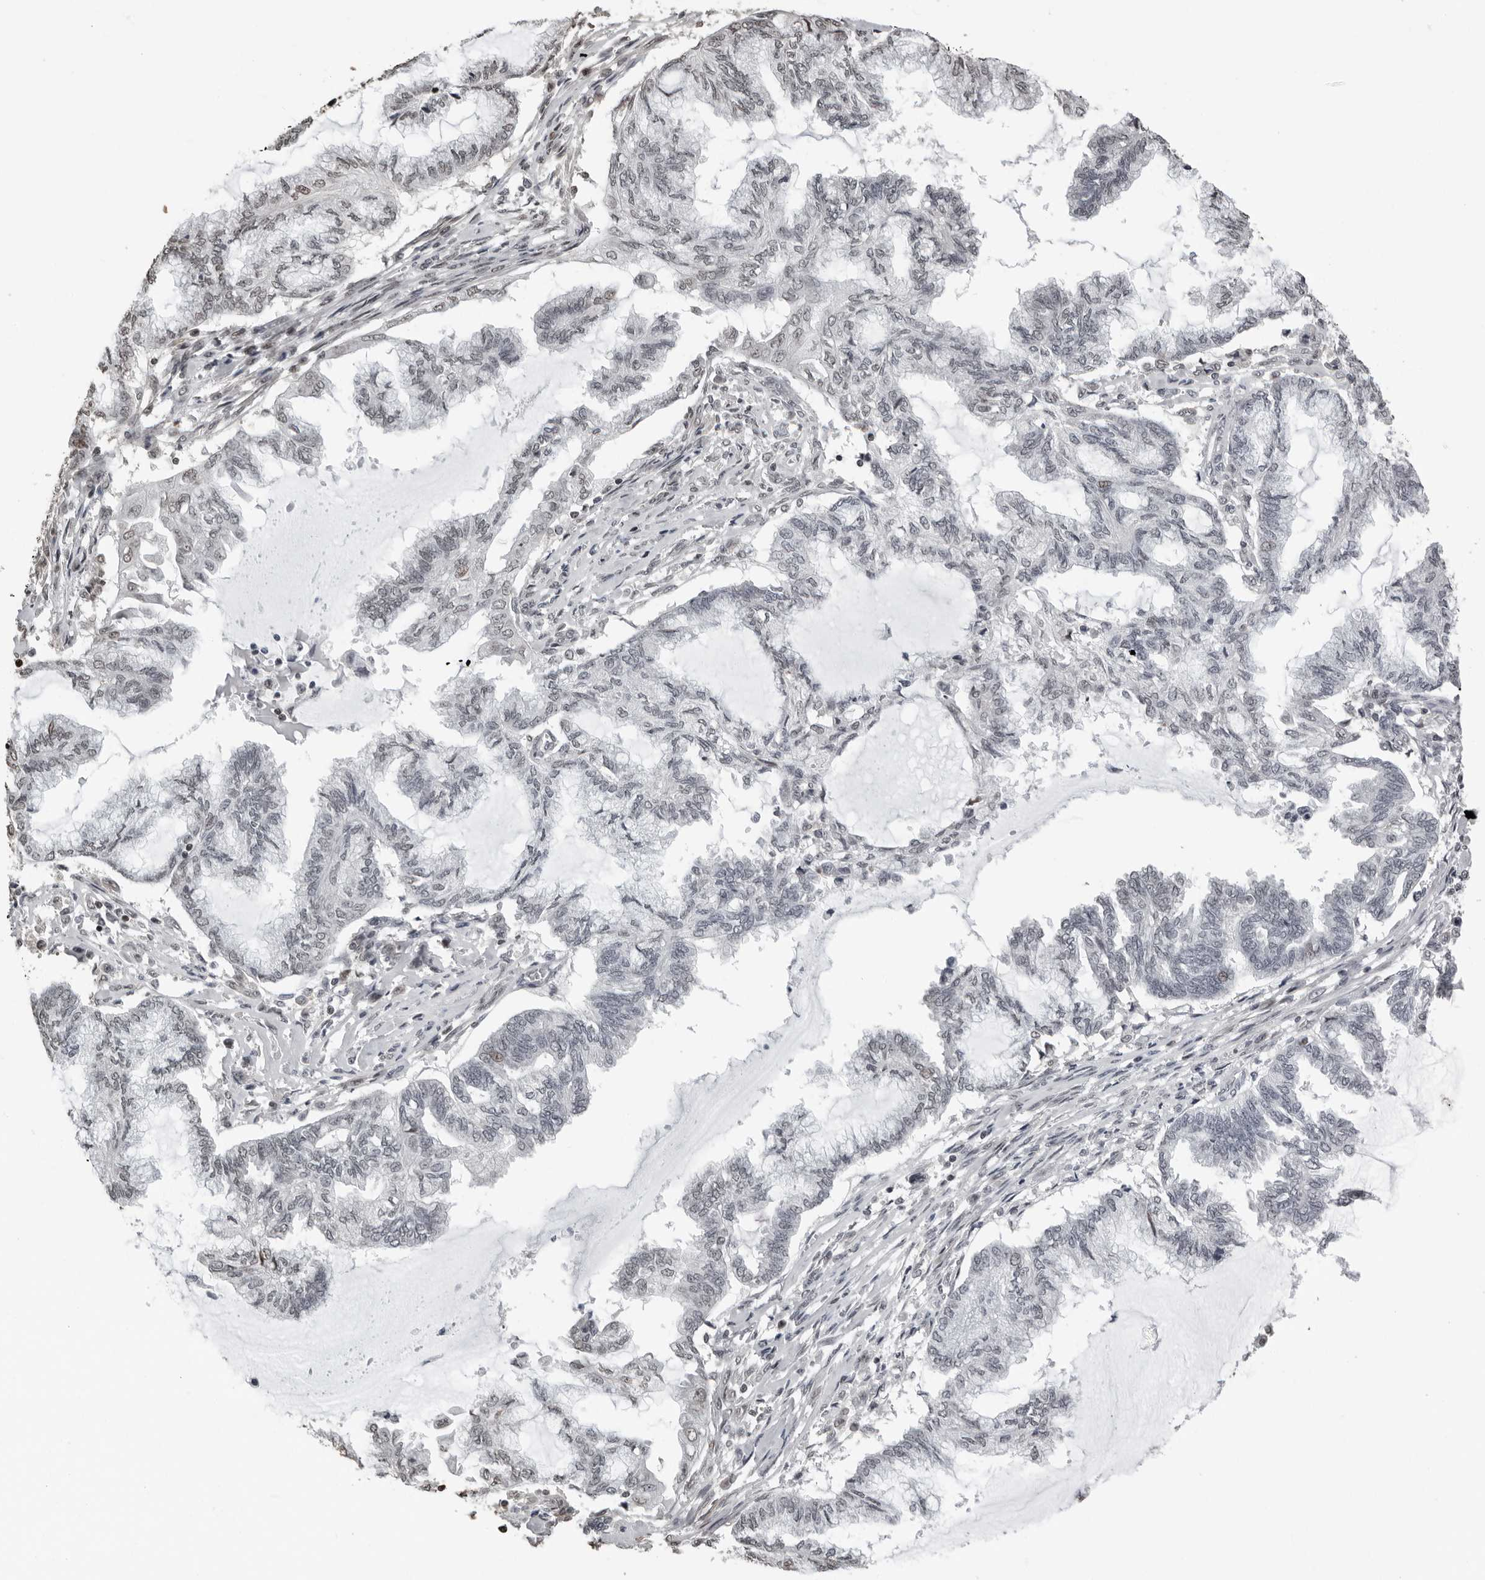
{"staining": {"intensity": "negative", "quantity": "none", "location": "none"}, "tissue": "endometrial cancer", "cell_type": "Tumor cells", "image_type": "cancer", "snomed": [{"axis": "morphology", "description": "Adenocarcinoma, NOS"}, {"axis": "topography", "description": "Endometrium"}], "caption": "The image exhibits no staining of tumor cells in endometrial adenocarcinoma.", "gene": "ORC1", "patient": {"sex": "female", "age": 86}}